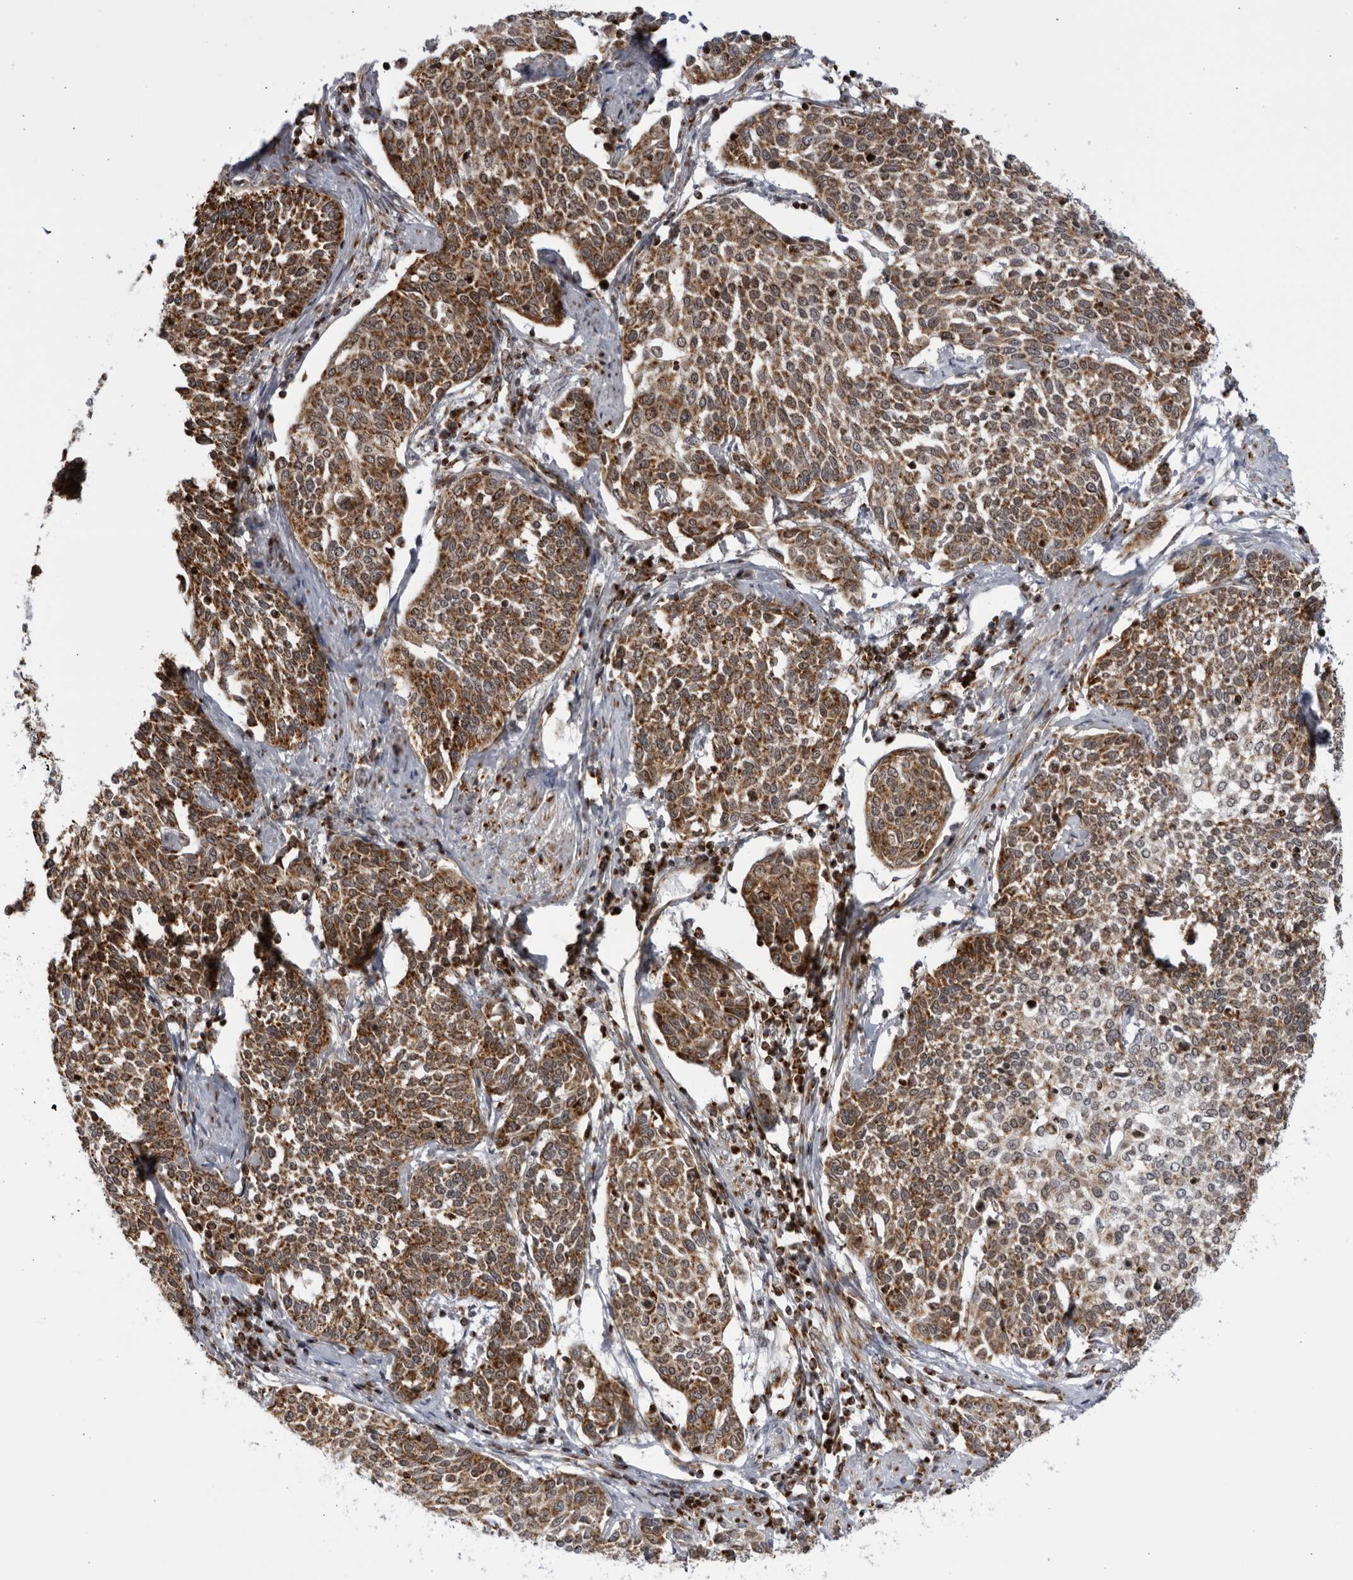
{"staining": {"intensity": "strong", "quantity": ">75%", "location": "cytoplasmic/membranous"}, "tissue": "cervical cancer", "cell_type": "Tumor cells", "image_type": "cancer", "snomed": [{"axis": "morphology", "description": "Squamous cell carcinoma, NOS"}, {"axis": "topography", "description": "Cervix"}], "caption": "Immunohistochemistry of human cervical cancer exhibits high levels of strong cytoplasmic/membranous positivity in about >75% of tumor cells.", "gene": "RBM34", "patient": {"sex": "female", "age": 34}}